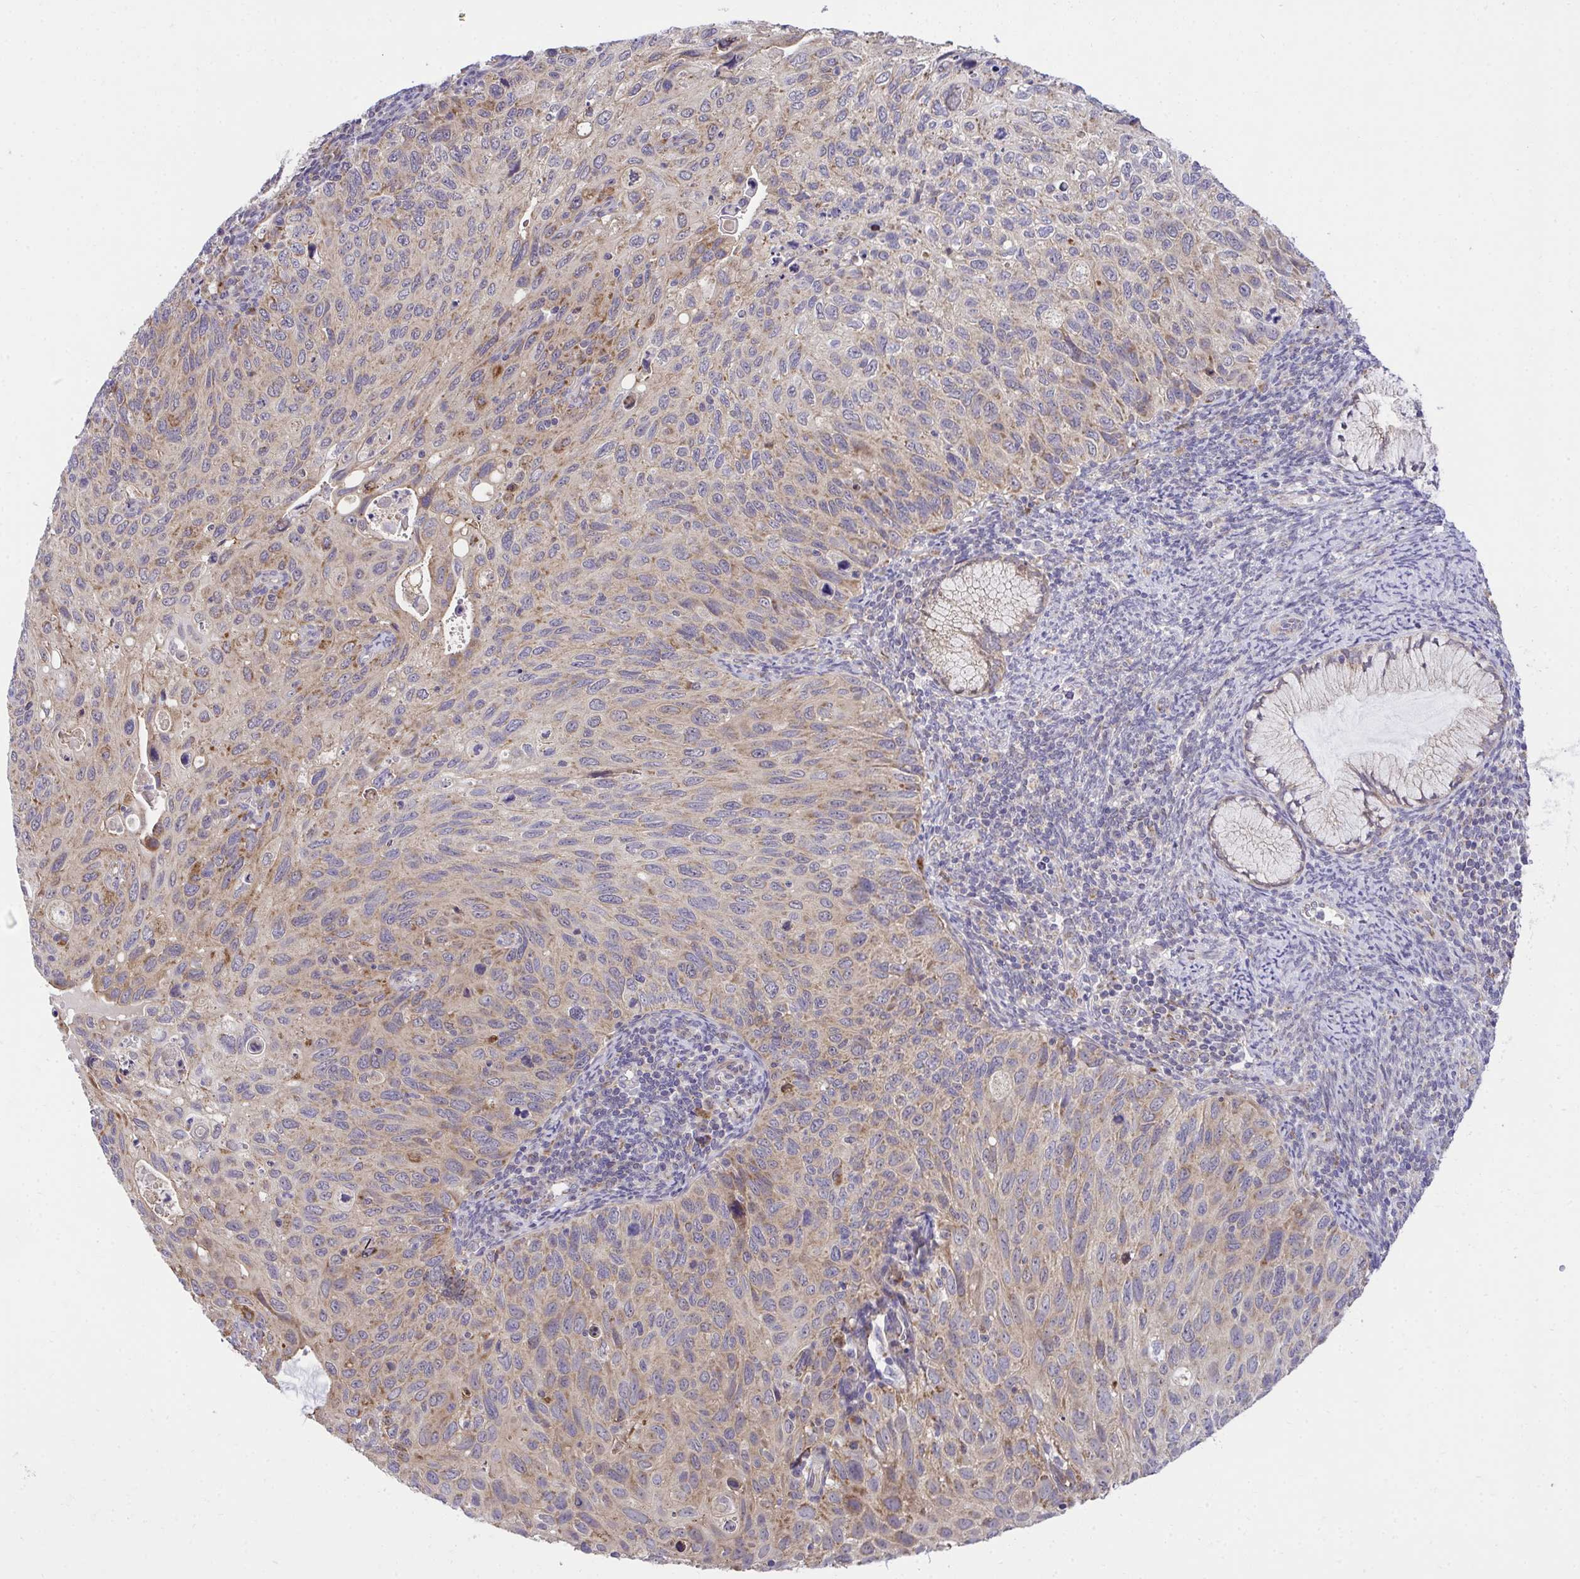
{"staining": {"intensity": "weak", "quantity": "25%-75%", "location": "cytoplasmic/membranous"}, "tissue": "cervical cancer", "cell_type": "Tumor cells", "image_type": "cancer", "snomed": [{"axis": "morphology", "description": "Squamous cell carcinoma, NOS"}, {"axis": "topography", "description": "Cervix"}], "caption": "A brown stain labels weak cytoplasmic/membranous expression of a protein in cervical cancer tumor cells.", "gene": "XAF1", "patient": {"sex": "female", "age": 70}}